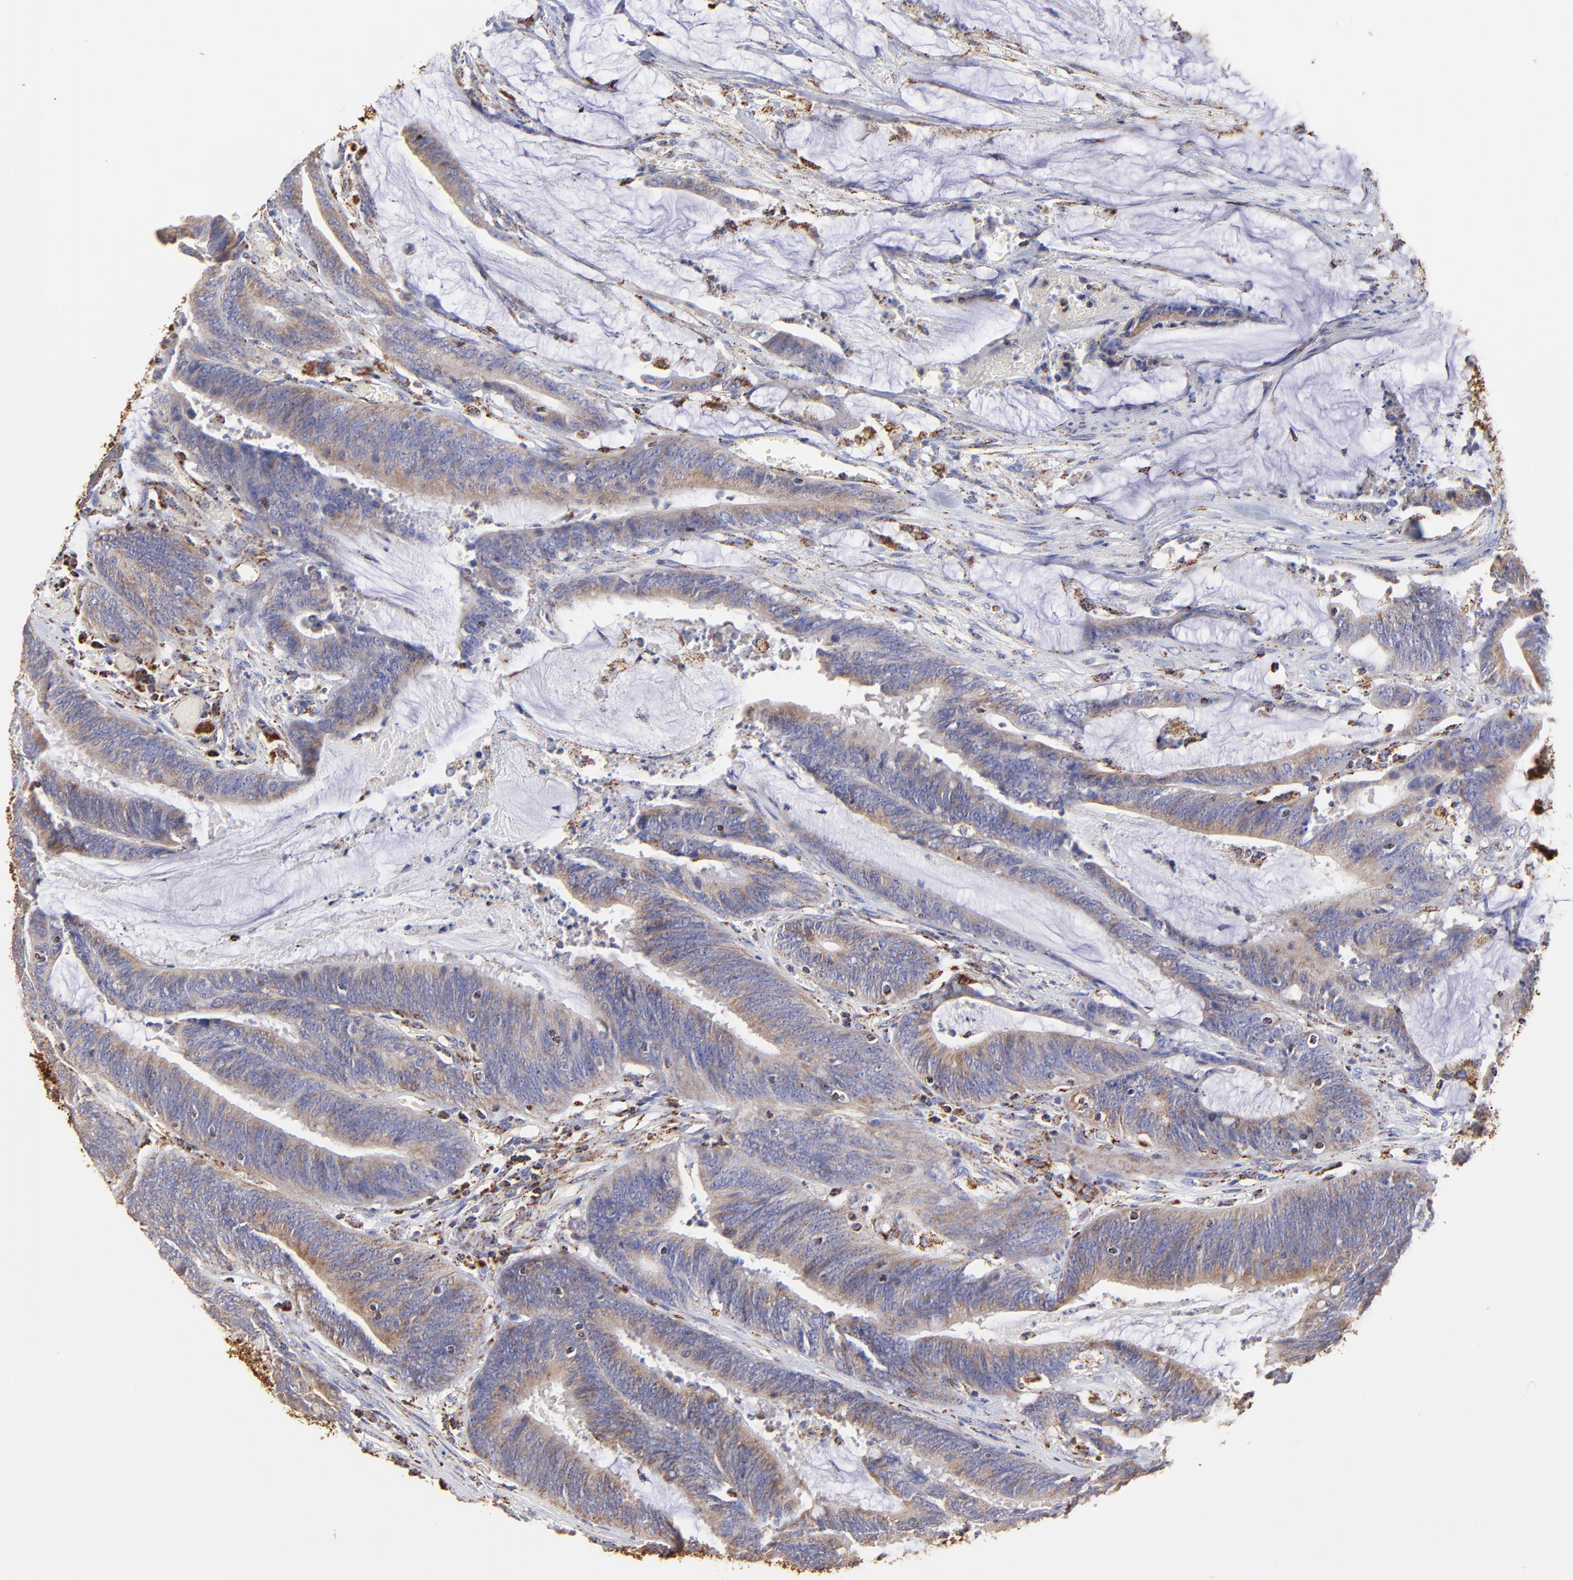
{"staining": {"intensity": "weak", "quantity": ">75%", "location": "cytoplasmic/membranous"}, "tissue": "colorectal cancer", "cell_type": "Tumor cells", "image_type": "cancer", "snomed": [{"axis": "morphology", "description": "Adenocarcinoma, NOS"}, {"axis": "topography", "description": "Rectum"}], "caption": "An IHC image of neoplastic tissue is shown. Protein staining in brown highlights weak cytoplasmic/membranous positivity in adenocarcinoma (colorectal) within tumor cells.", "gene": "ECH1", "patient": {"sex": "female", "age": 66}}